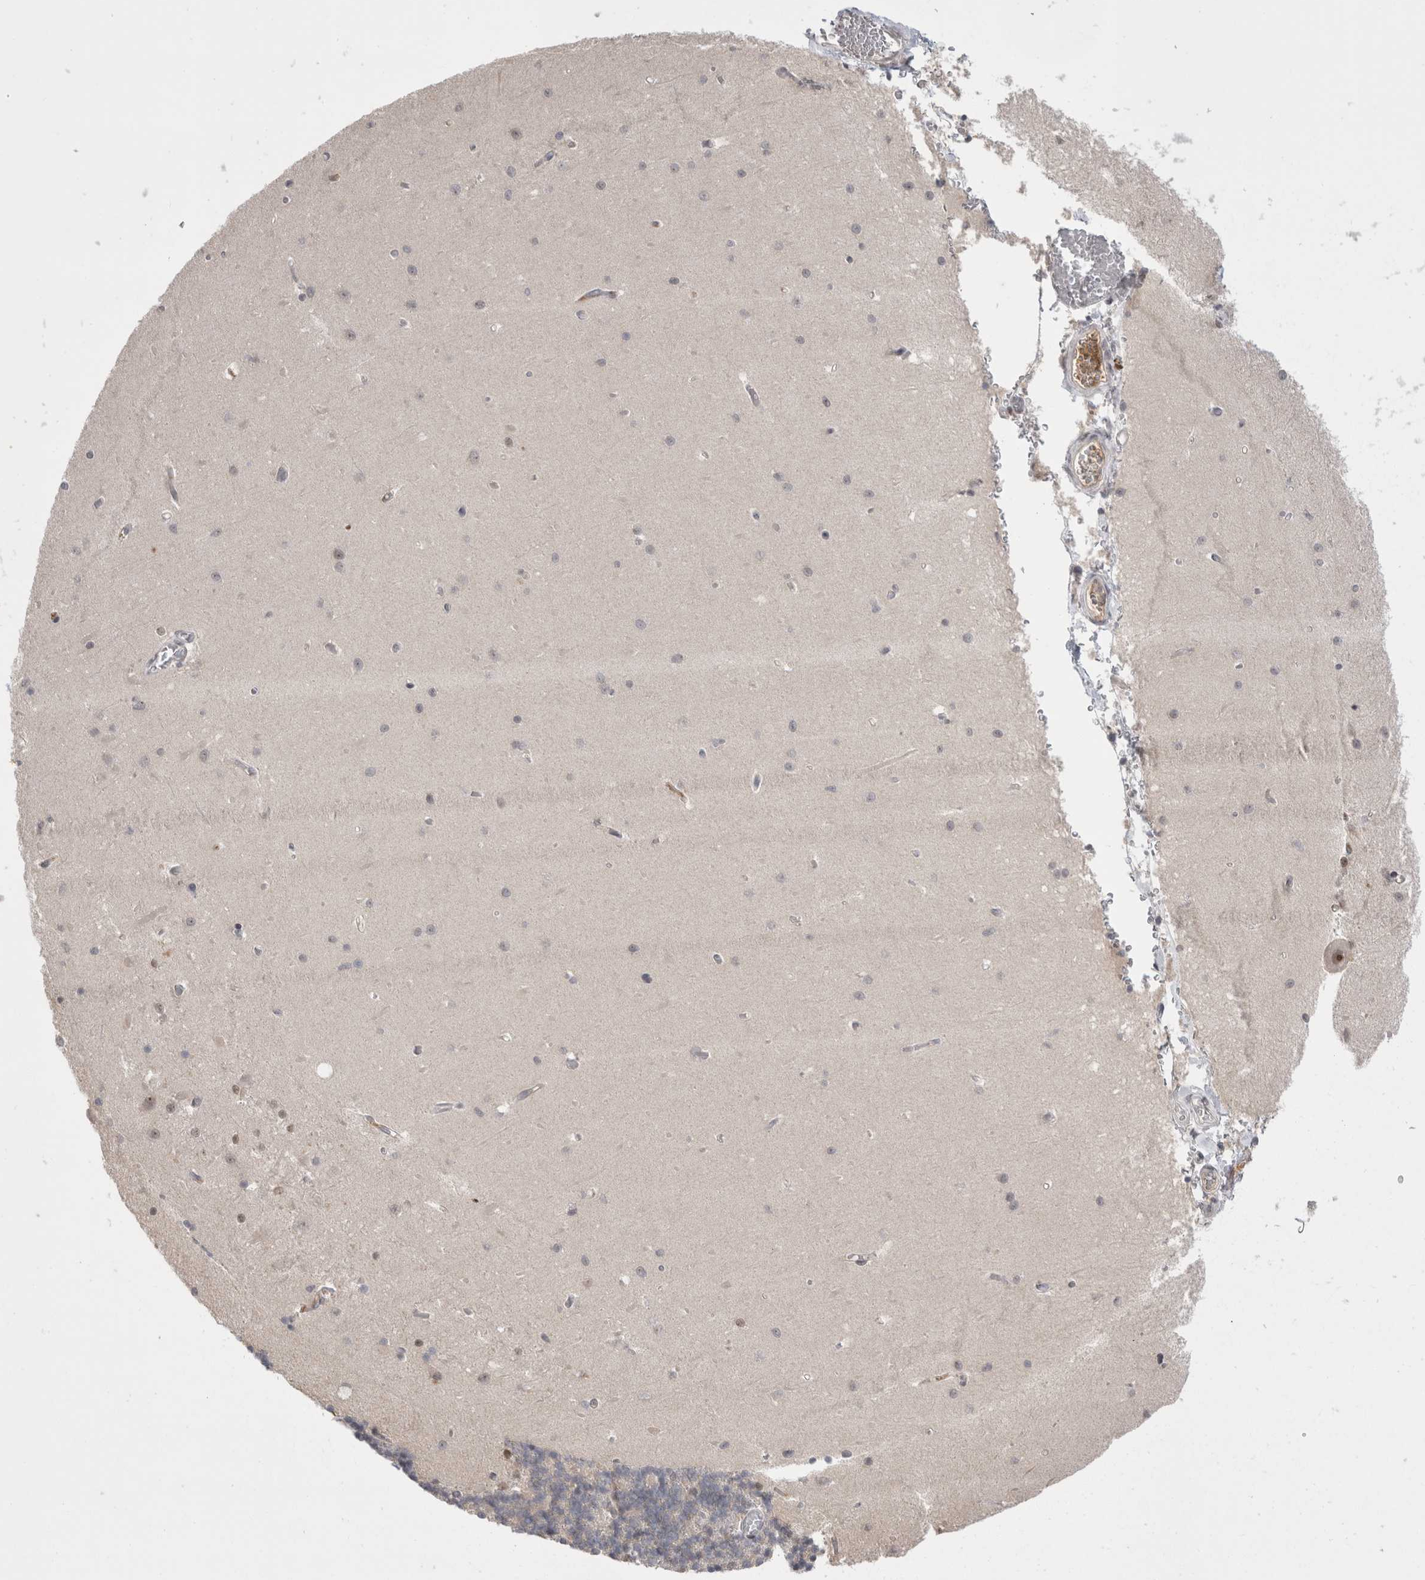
{"staining": {"intensity": "moderate", "quantity": "<25%", "location": "nuclear"}, "tissue": "cerebellum", "cell_type": "Cells in granular layer", "image_type": "normal", "snomed": [{"axis": "morphology", "description": "Normal tissue, NOS"}, {"axis": "topography", "description": "Cerebellum"}], "caption": "Protein expression analysis of benign cerebellum shows moderate nuclear staining in approximately <25% of cells in granular layer.", "gene": "ZNF24", "patient": {"sex": "male", "age": 37}}